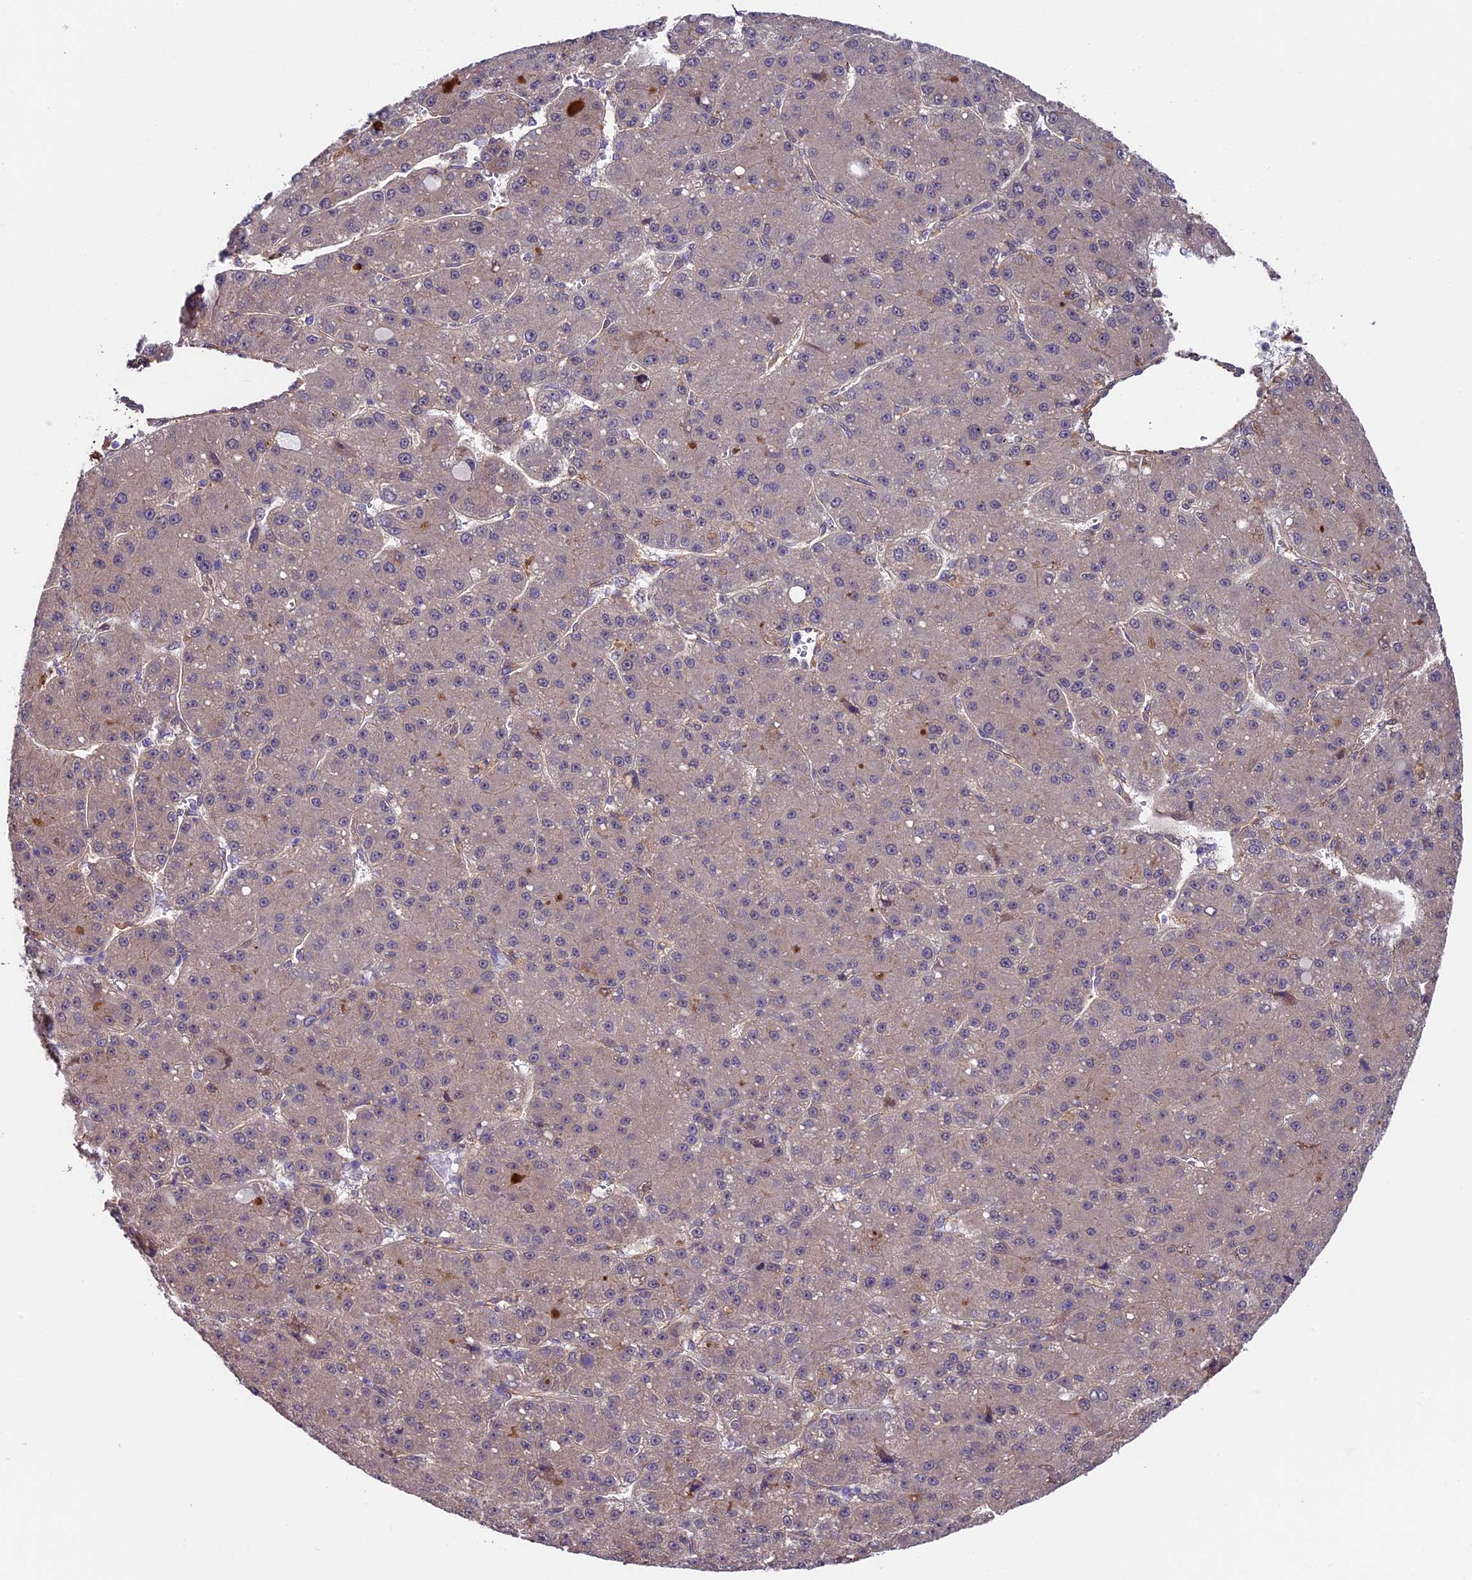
{"staining": {"intensity": "weak", "quantity": "25%-75%", "location": "cytoplasmic/membranous"}, "tissue": "liver cancer", "cell_type": "Tumor cells", "image_type": "cancer", "snomed": [{"axis": "morphology", "description": "Carcinoma, Hepatocellular, NOS"}, {"axis": "topography", "description": "Liver"}], "caption": "Liver cancer (hepatocellular carcinoma) stained for a protein (brown) displays weak cytoplasmic/membranous positive staining in approximately 25%-75% of tumor cells.", "gene": "LSM7", "patient": {"sex": "male", "age": 67}}